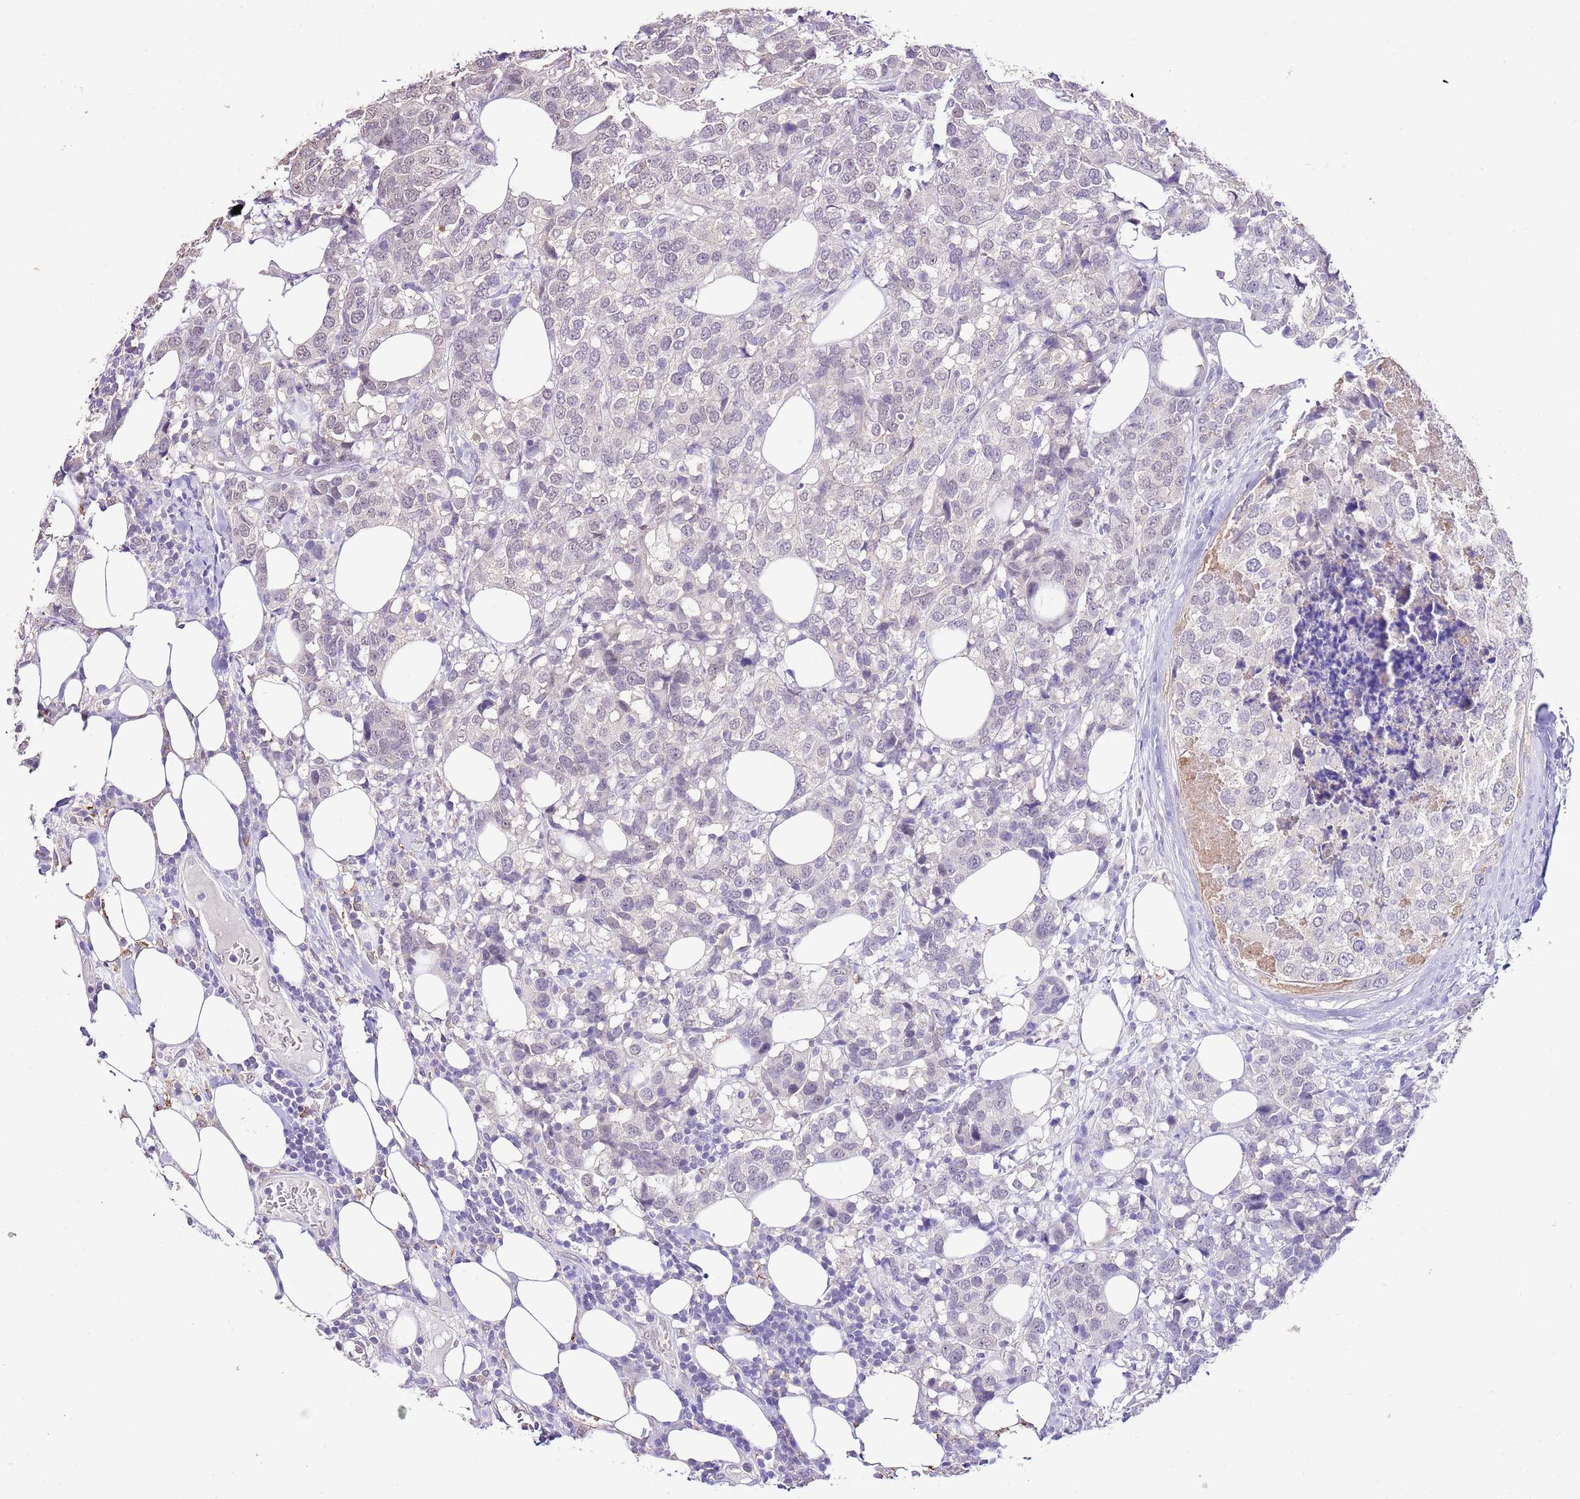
{"staining": {"intensity": "weak", "quantity": "<25%", "location": "nuclear"}, "tissue": "breast cancer", "cell_type": "Tumor cells", "image_type": "cancer", "snomed": [{"axis": "morphology", "description": "Lobular carcinoma"}, {"axis": "topography", "description": "Breast"}], "caption": "This is a image of immunohistochemistry staining of breast cancer (lobular carcinoma), which shows no positivity in tumor cells.", "gene": "IZUMO4", "patient": {"sex": "female", "age": 59}}